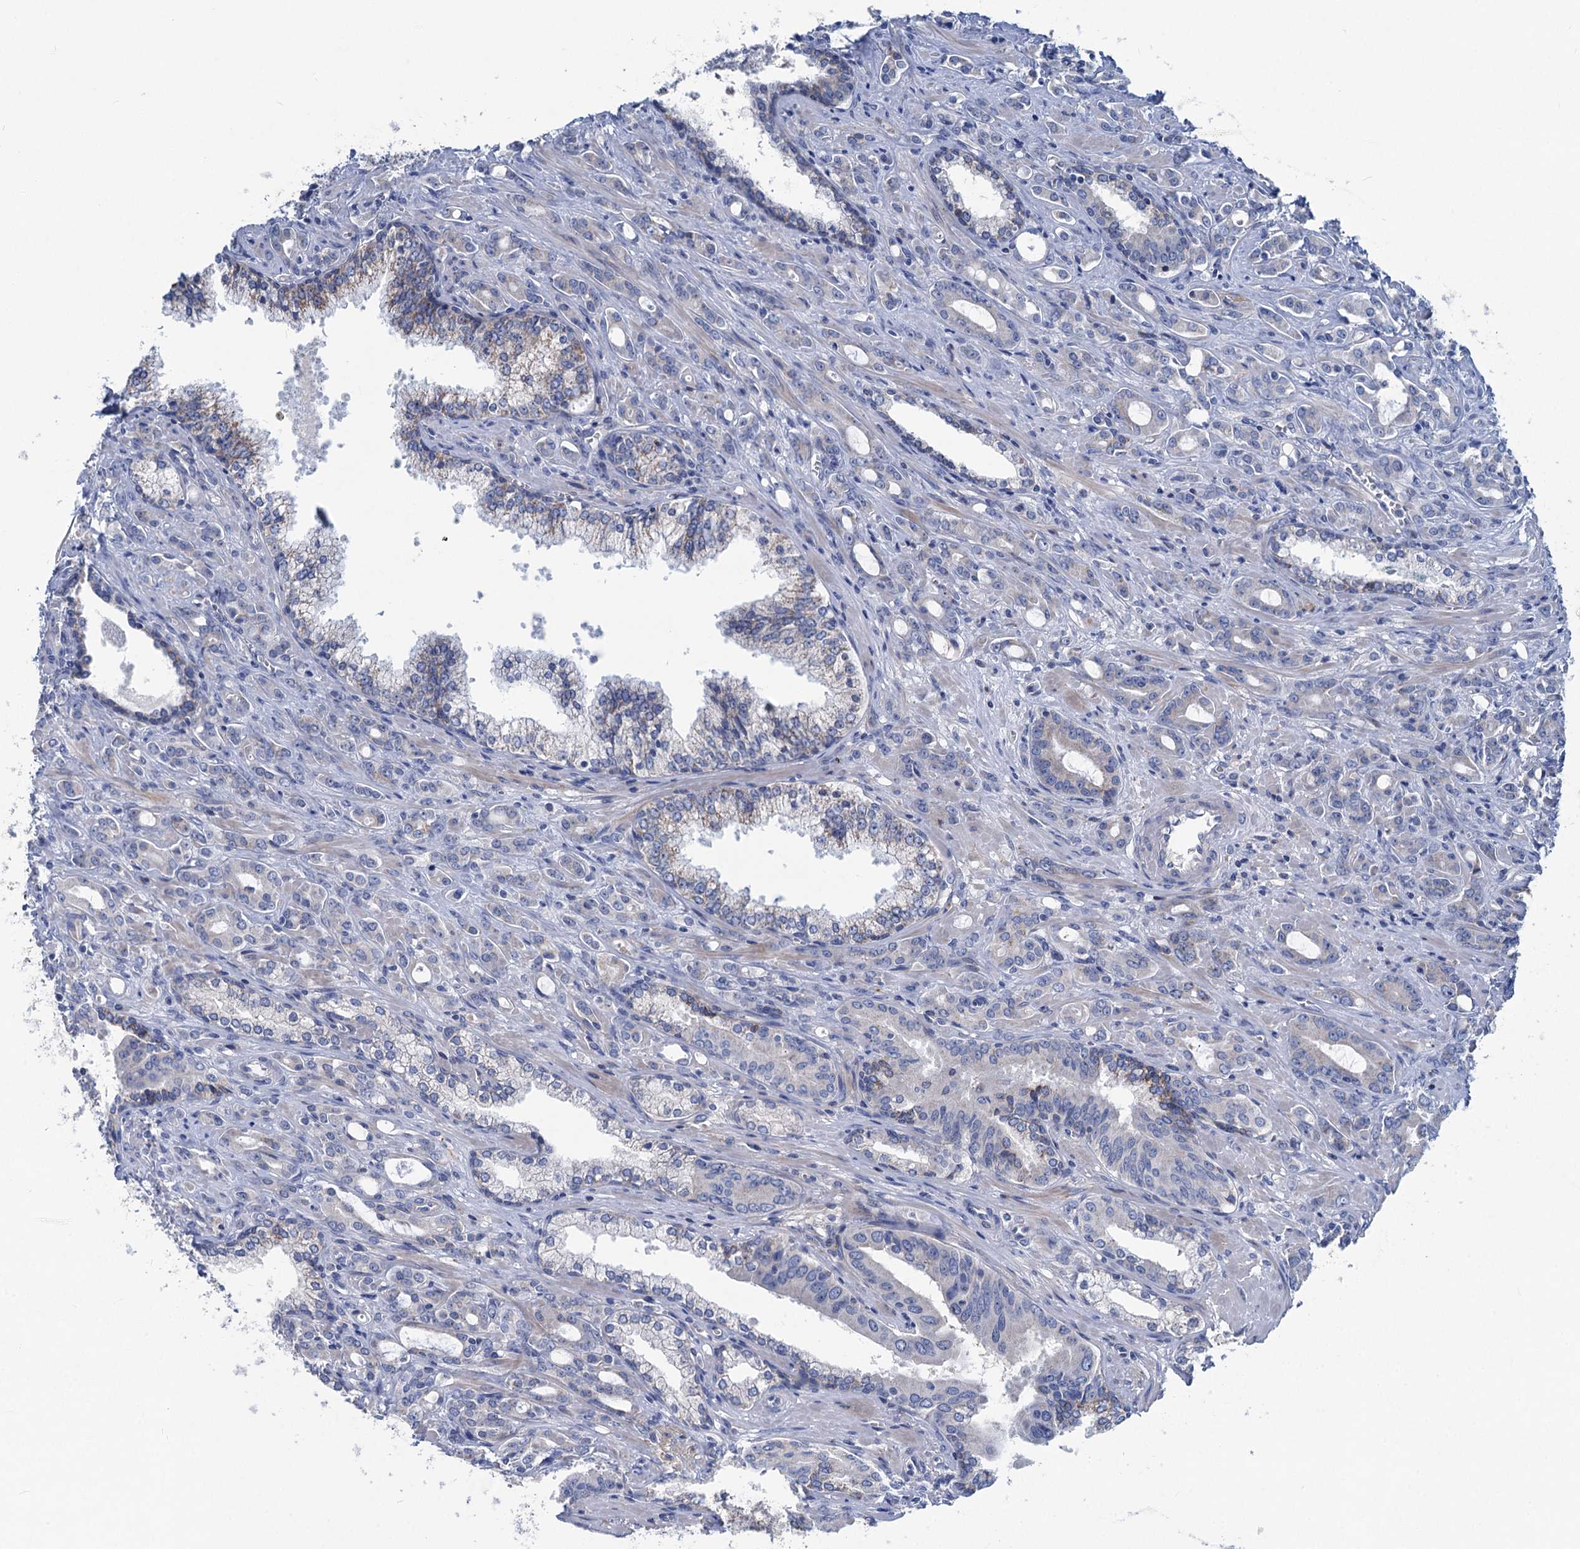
{"staining": {"intensity": "negative", "quantity": "none", "location": "none"}, "tissue": "prostate cancer", "cell_type": "Tumor cells", "image_type": "cancer", "snomed": [{"axis": "morphology", "description": "Adenocarcinoma, High grade"}, {"axis": "topography", "description": "Prostate"}], "caption": "Tumor cells show no significant protein expression in adenocarcinoma (high-grade) (prostate).", "gene": "CHDH", "patient": {"sex": "male", "age": 72}}